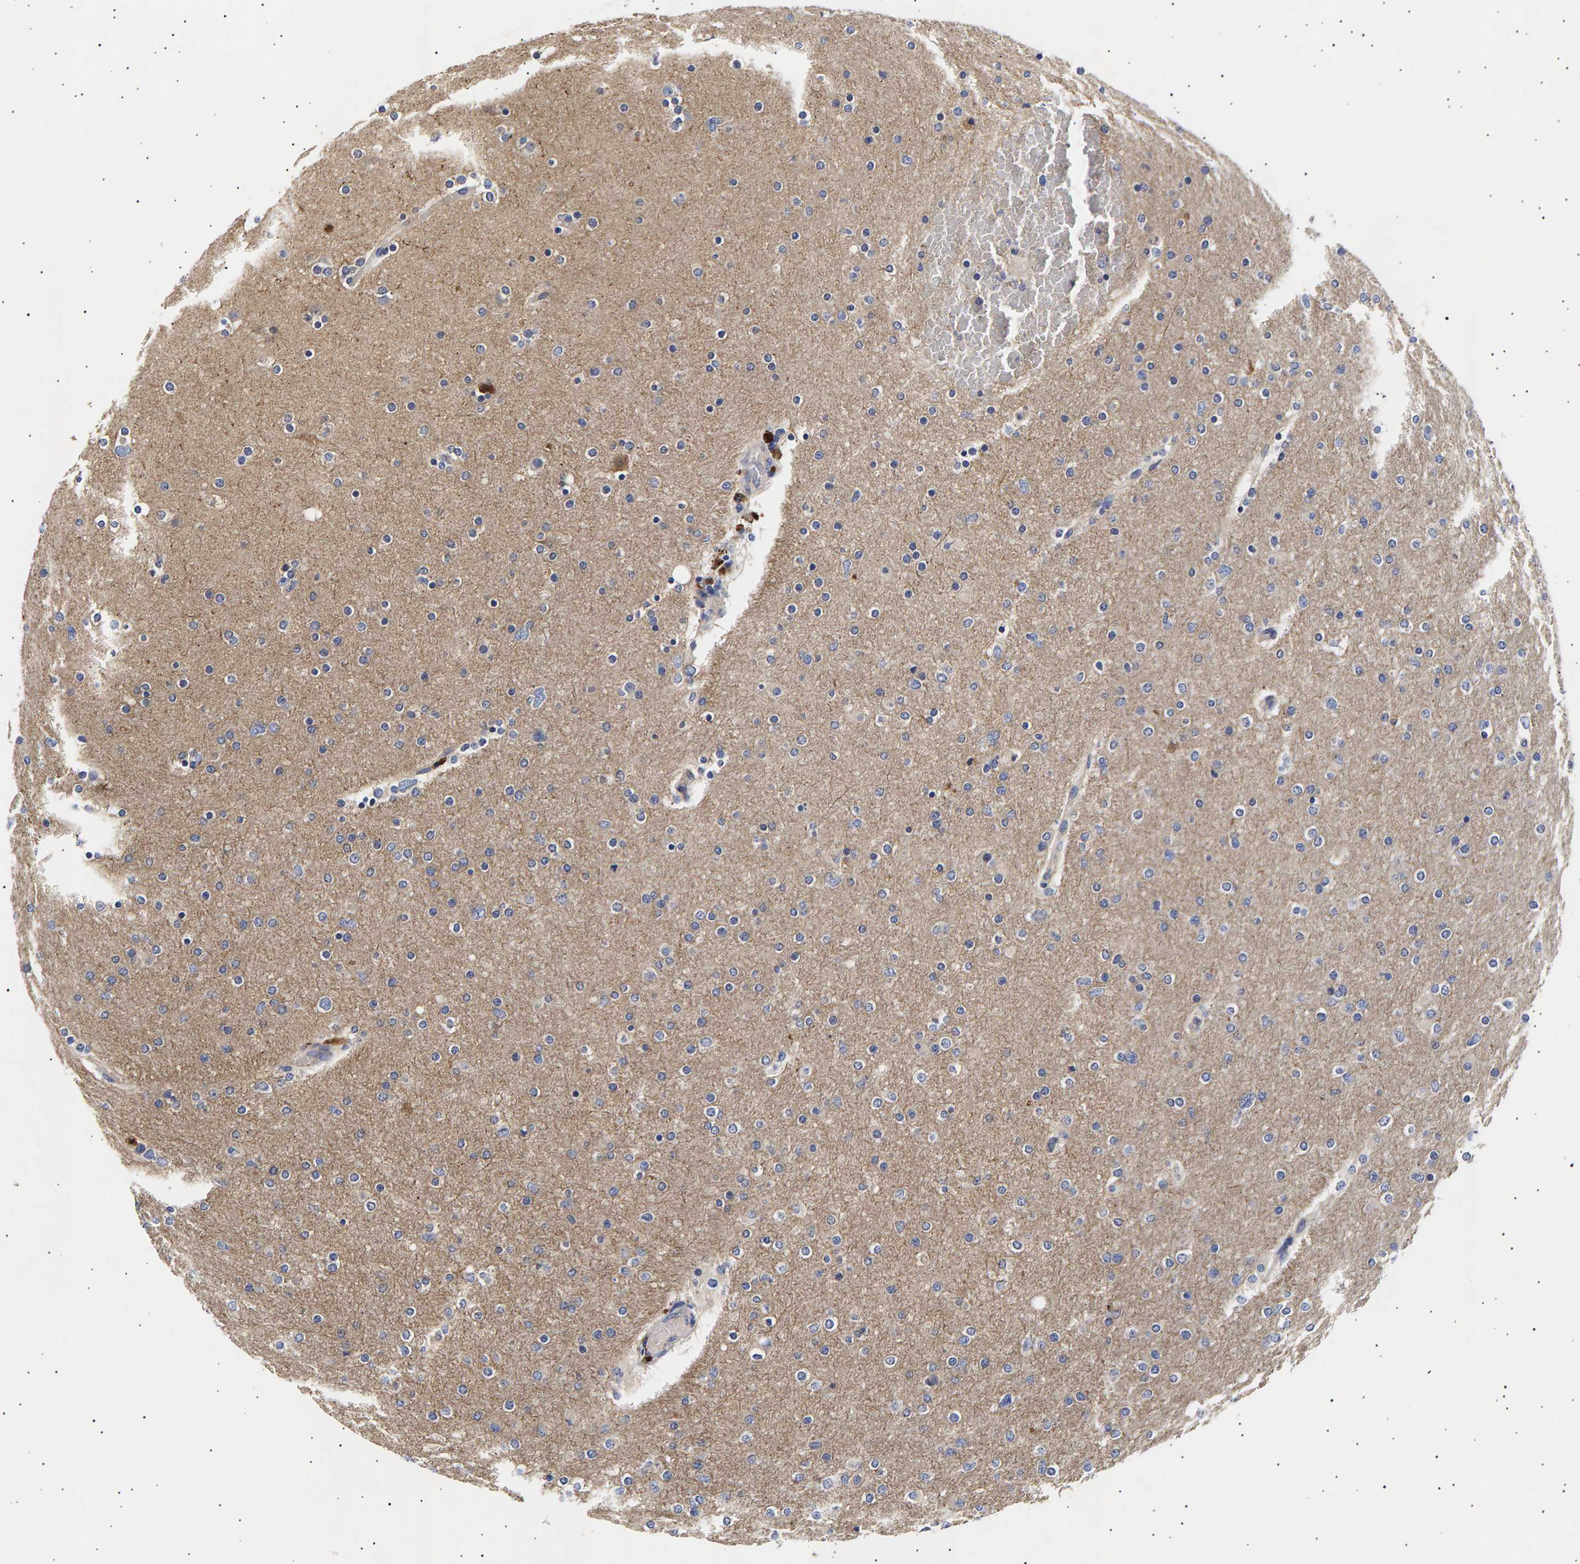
{"staining": {"intensity": "negative", "quantity": "none", "location": "none"}, "tissue": "glioma", "cell_type": "Tumor cells", "image_type": "cancer", "snomed": [{"axis": "morphology", "description": "Glioma, malignant, High grade"}, {"axis": "topography", "description": "Cerebral cortex"}], "caption": "Immunohistochemistry of human glioma displays no expression in tumor cells. The staining is performed using DAB brown chromogen with nuclei counter-stained in using hematoxylin.", "gene": "ANKRD40", "patient": {"sex": "female", "age": 36}}